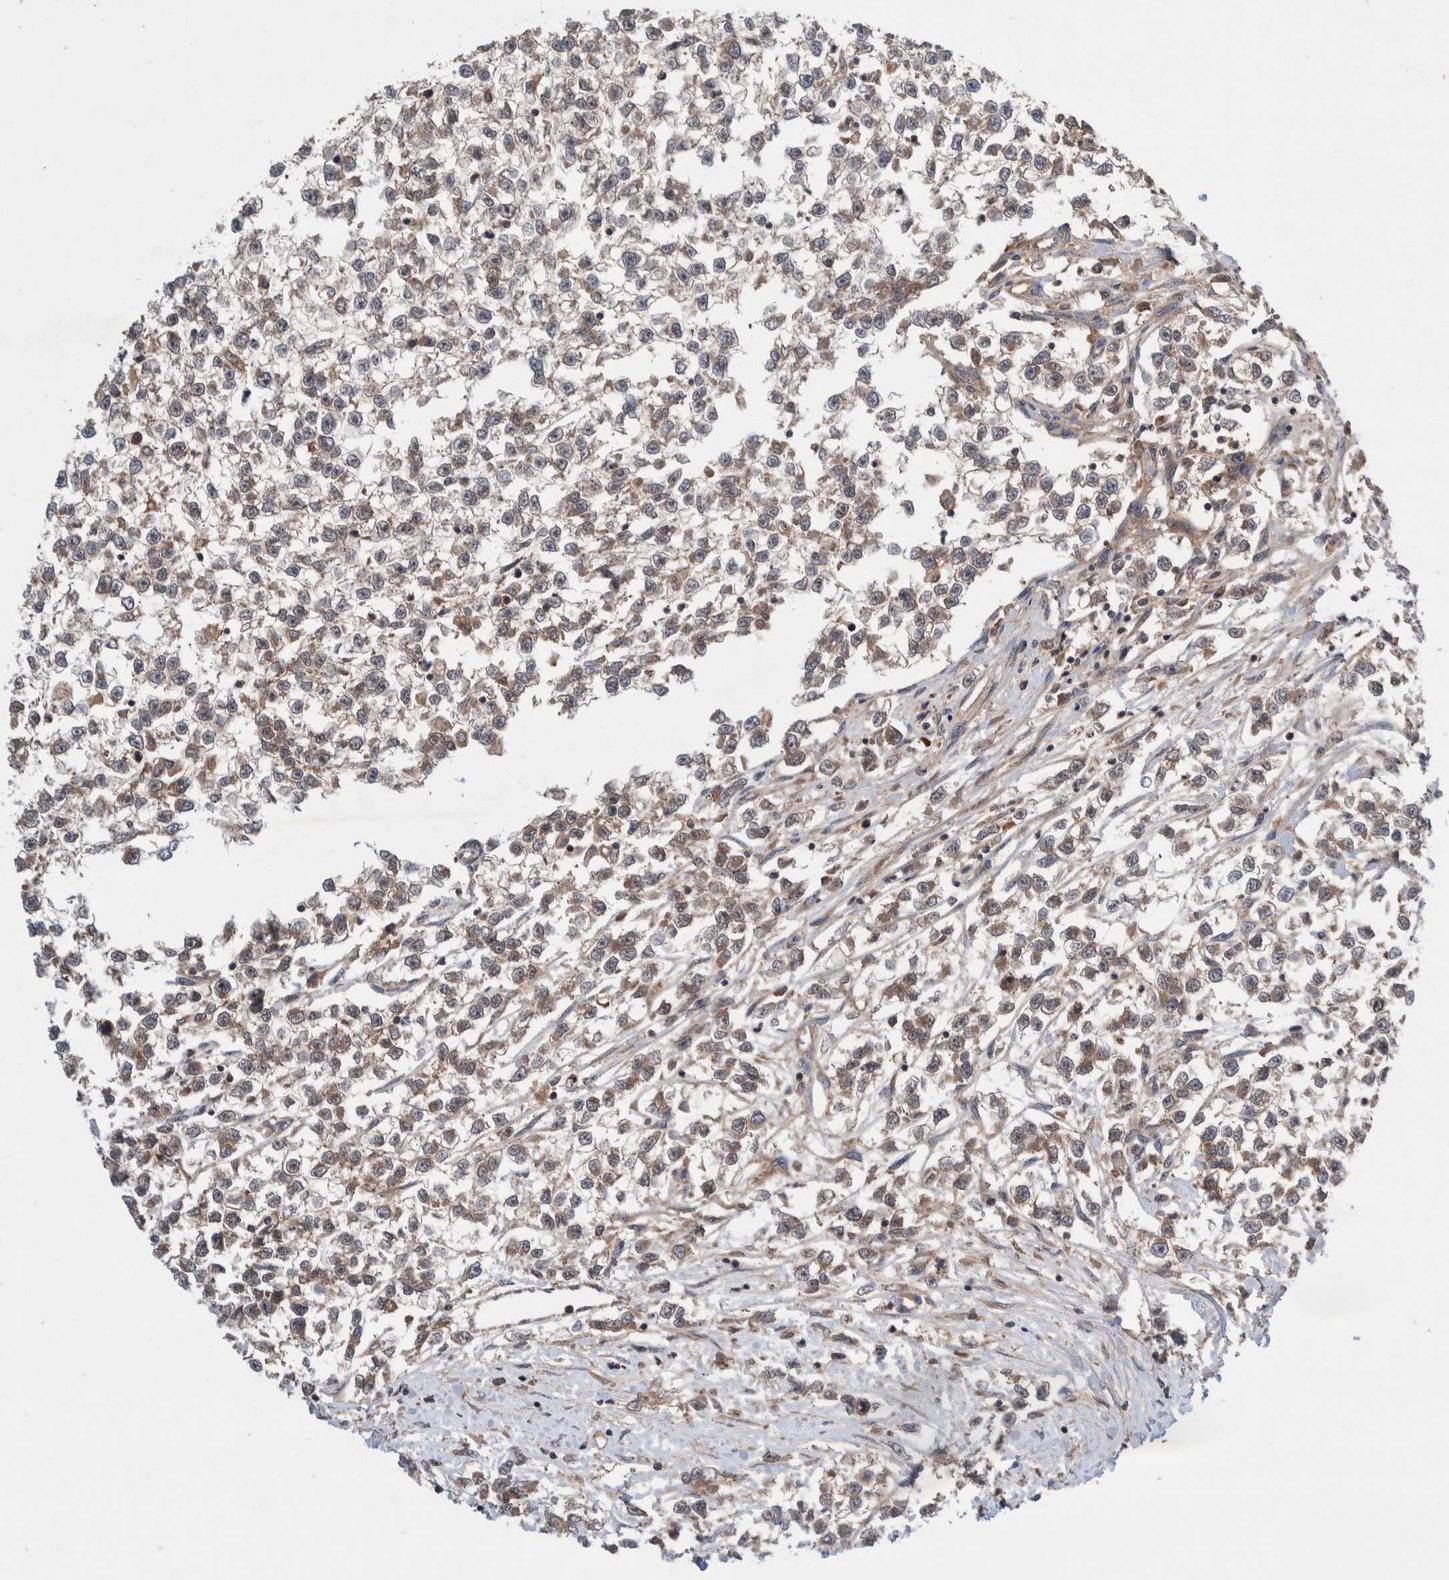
{"staining": {"intensity": "weak", "quantity": ">75%", "location": "cytoplasmic/membranous"}, "tissue": "testis cancer", "cell_type": "Tumor cells", "image_type": "cancer", "snomed": [{"axis": "morphology", "description": "Seminoma, NOS"}, {"axis": "morphology", "description": "Carcinoma, Embryonal, NOS"}, {"axis": "topography", "description": "Testis"}], "caption": "The histopathology image displays a brown stain indicating the presence of a protein in the cytoplasmic/membranous of tumor cells in testis embryonal carcinoma.", "gene": "PIK3R6", "patient": {"sex": "male", "age": 51}}